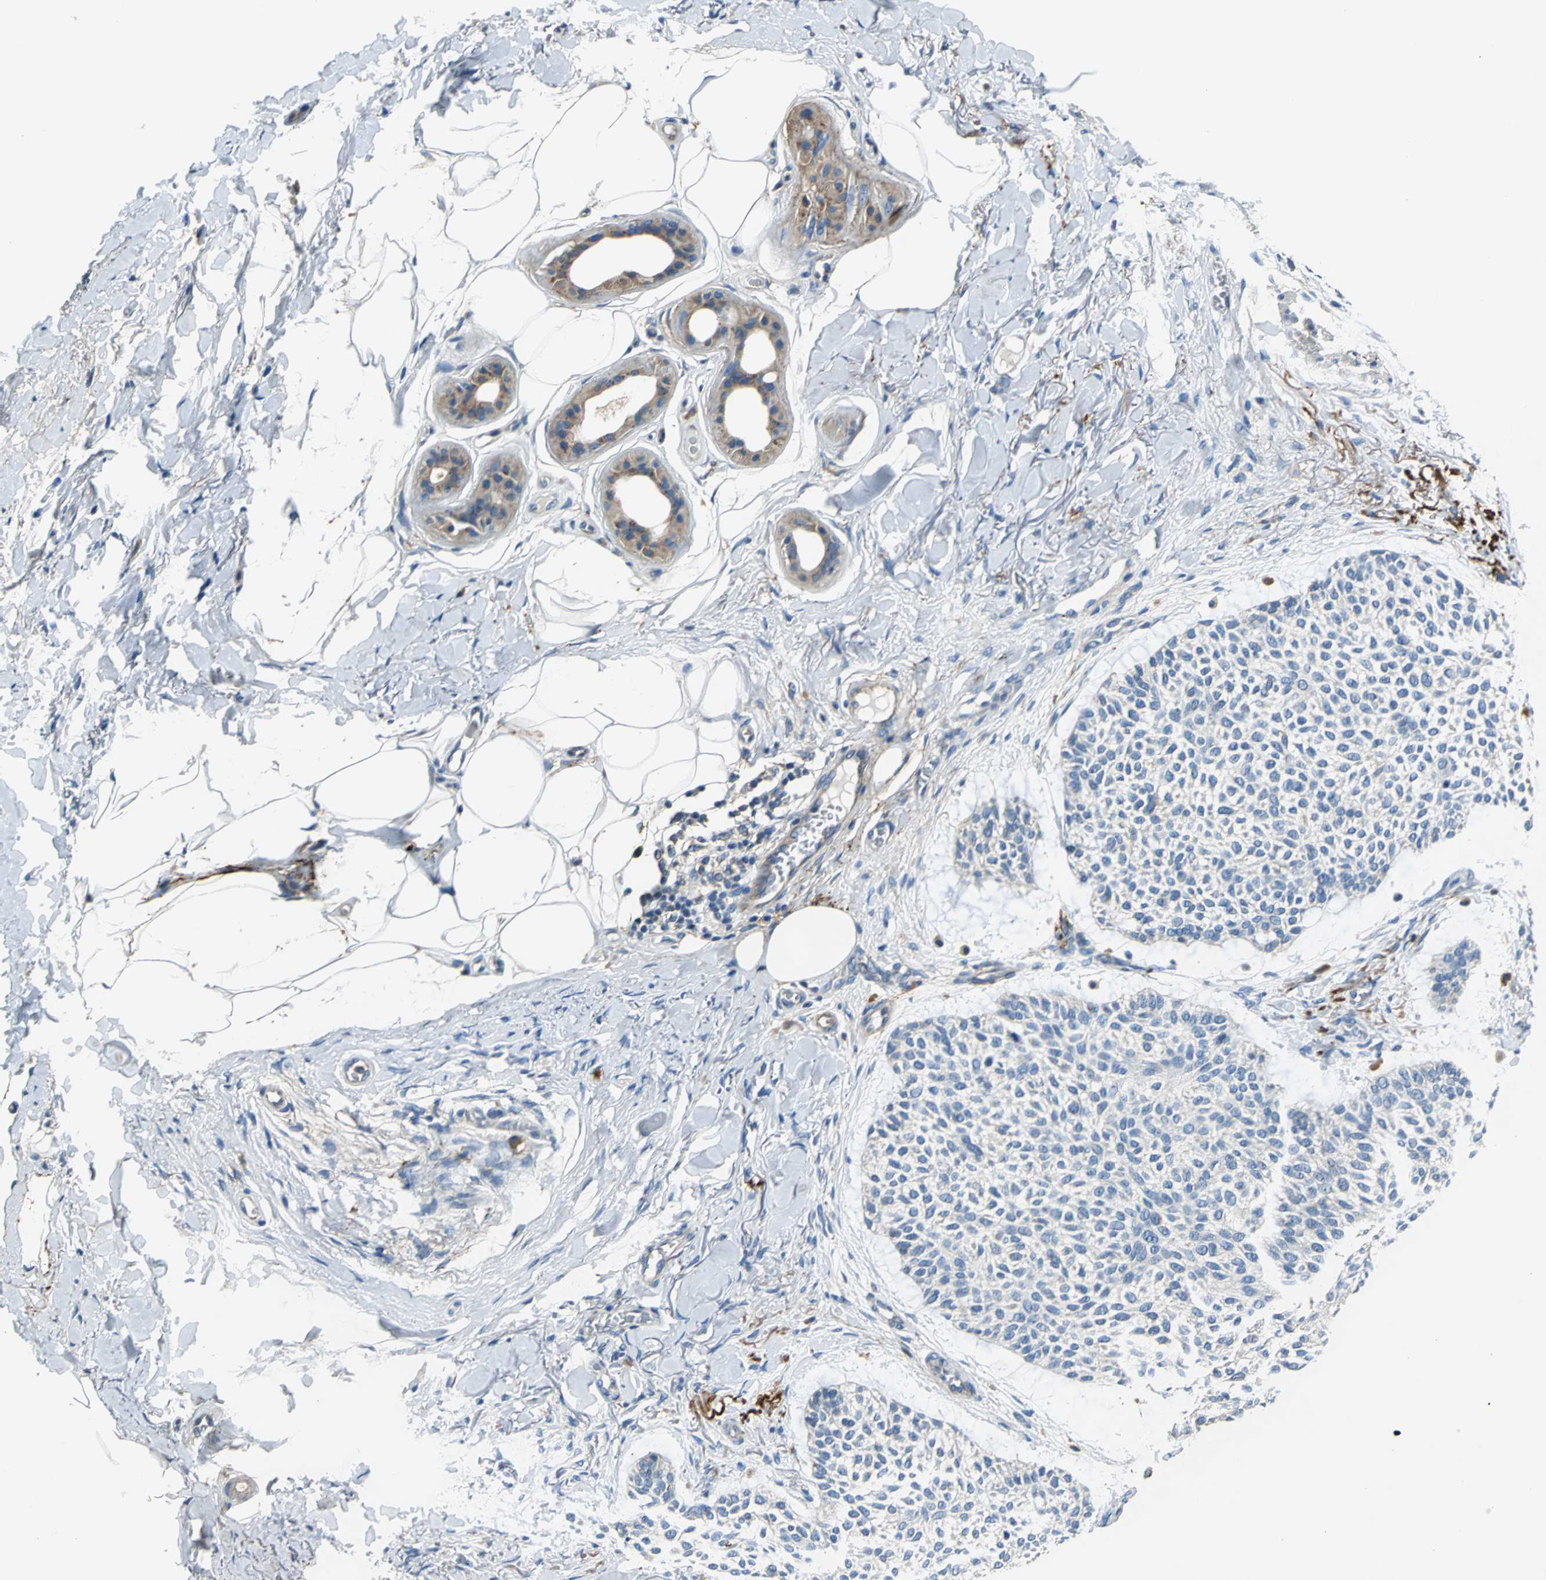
{"staining": {"intensity": "negative", "quantity": "none", "location": "none"}, "tissue": "skin cancer", "cell_type": "Tumor cells", "image_type": "cancer", "snomed": [{"axis": "morphology", "description": "Normal tissue, NOS"}, {"axis": "morphology", "description": "Basal cell carcinoma"}, {"axis": "topography", "description": "Skin"}], "caption": "Micrograph shows no significant protein expression in tumor cells of basal cell carcinoma (skin).", "gene": "SLC16A7", "patient": {"sex": "female", "age": 70}}